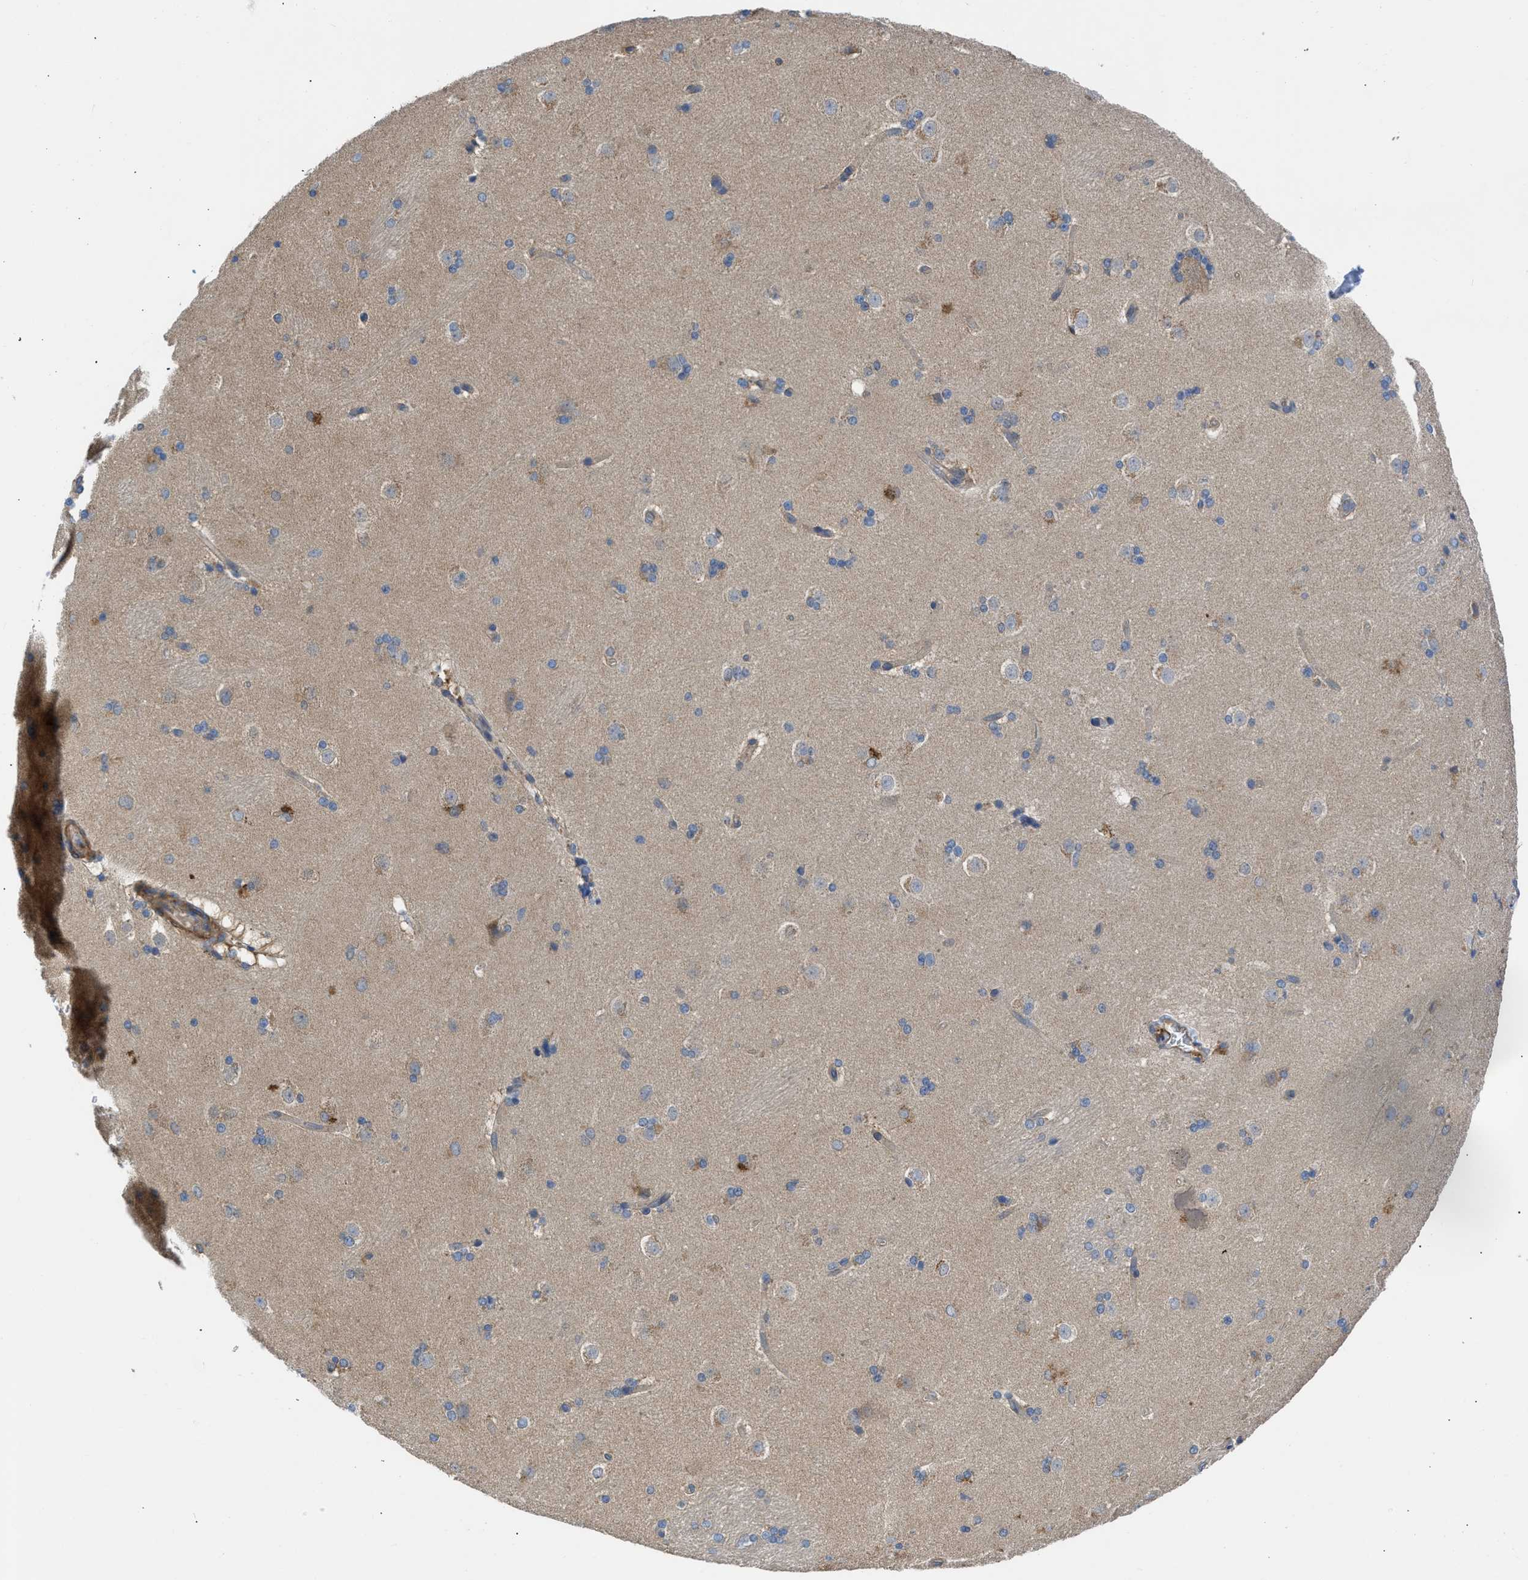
{"staining": {"intensity": "moderate", "quantity": "<25%", "location": "cytoplasmic/membranous"}, "tissue": "caudate", "cell_type": "Glial cells", "image_type": "normal", "snomed": [{"axis": "morphology", "description": "Normal tissue, NOS"}, {"axis": "topography", "description": "Lateral ventricle wall"}], "caption": "Protein expression analysis of normal caudate shows moderate cytoplasmic/membranous expression in about <25% of glial cells. (Brightfield microscopy of DAB IHC at high magnification).", "gene": "CHKB", "patient": {"sex": "female", "age": 19}}